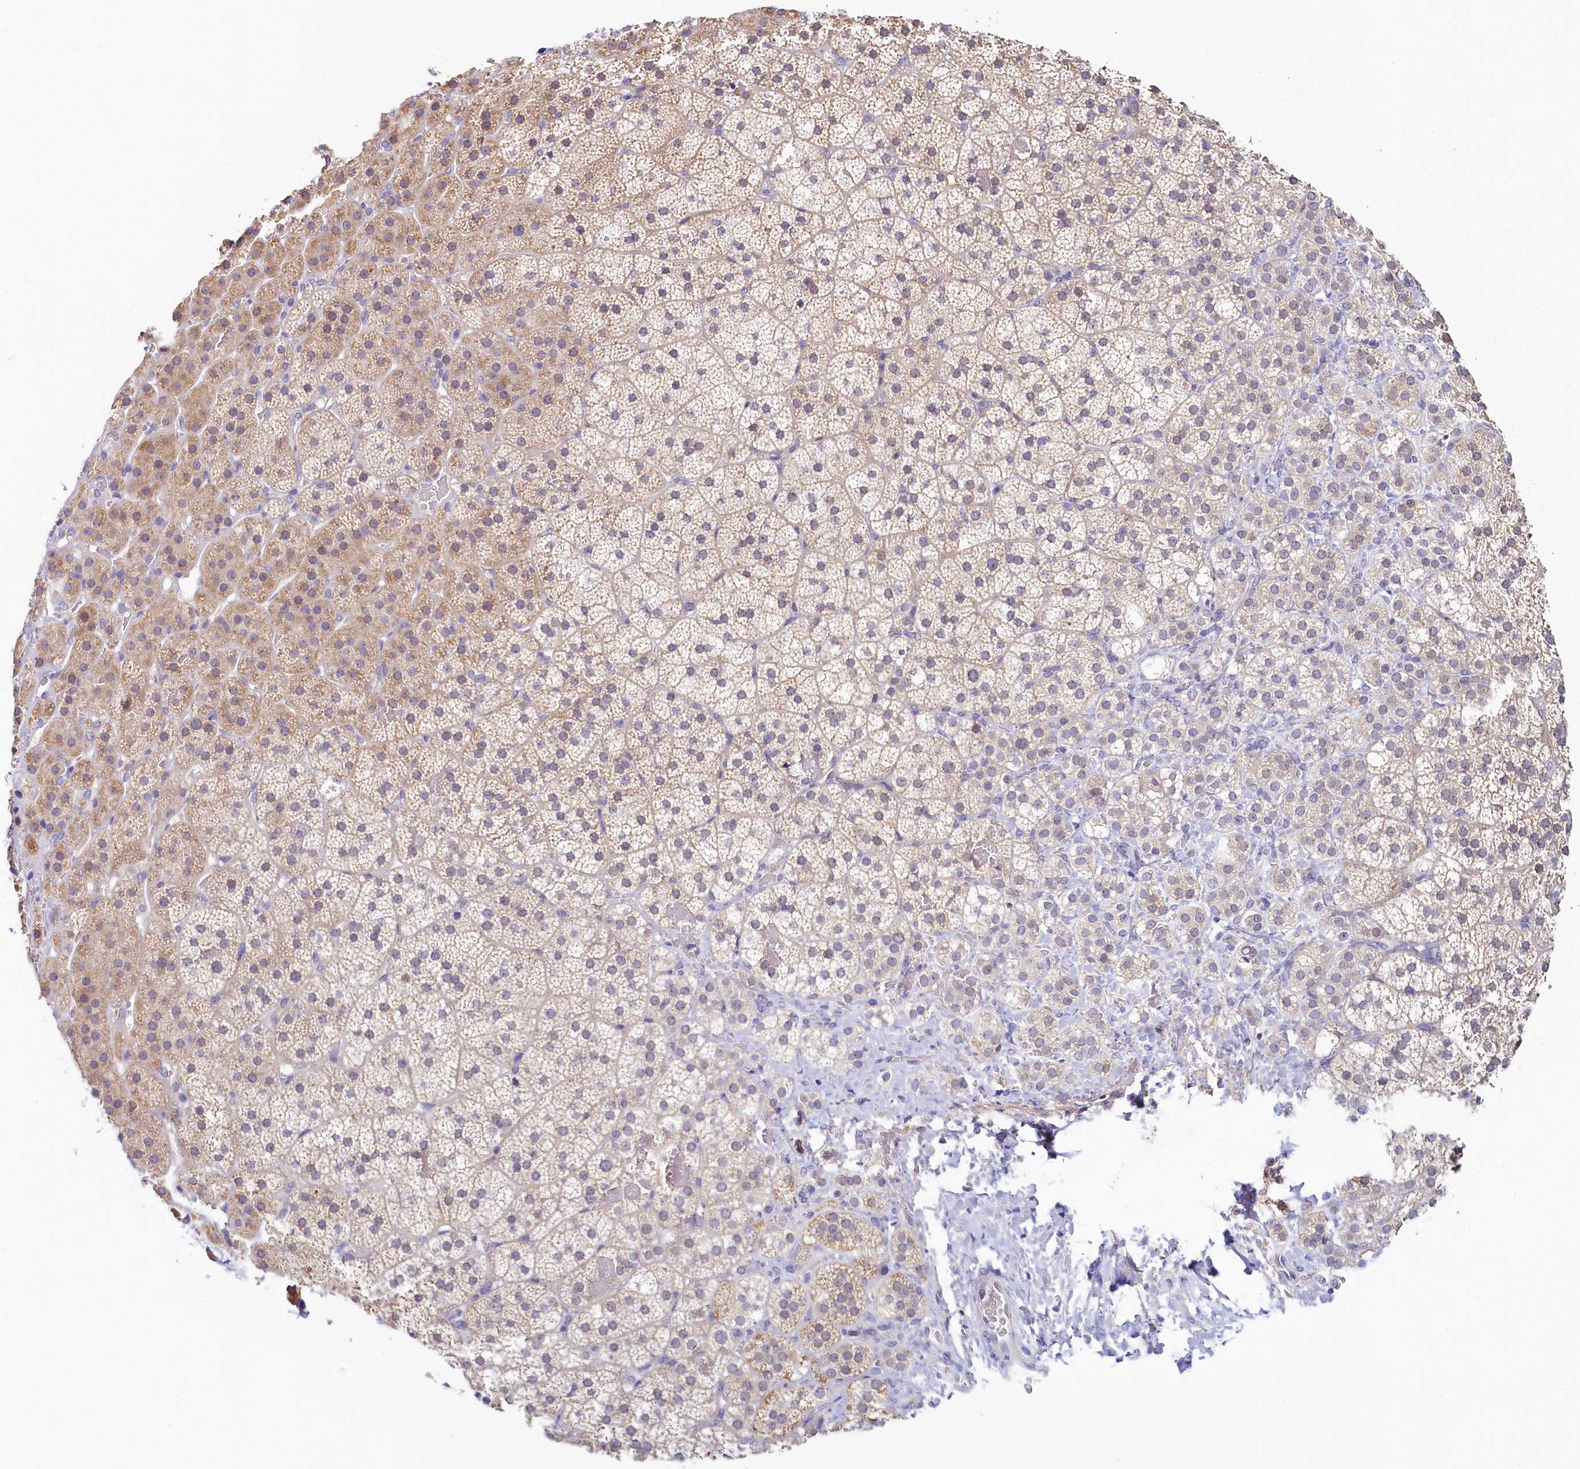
{"staining": {"intensity": "moderate", "quantity": "25%-75%", "location": "cytoplasmic/membranous"}, "tissue": "adrenal gland", "cell_type": "Glandular cells", "image_type": "normal", "snomed": [{"axis": "morphology", "description": "Normal tissue, NOS"}, {"axis": "topography", "description": "Adrenal gland"}], "caption": "The photomicrograph shows staining of normal adrenal gland, revealing moderate cytoplasmic/membranous protein expression (brown color) within glandular cells. (Brightfield microscopy of DAB IHC at high magnification).", "gene": "PDE6D", "patient": {"sex": "female", "age": 44}}